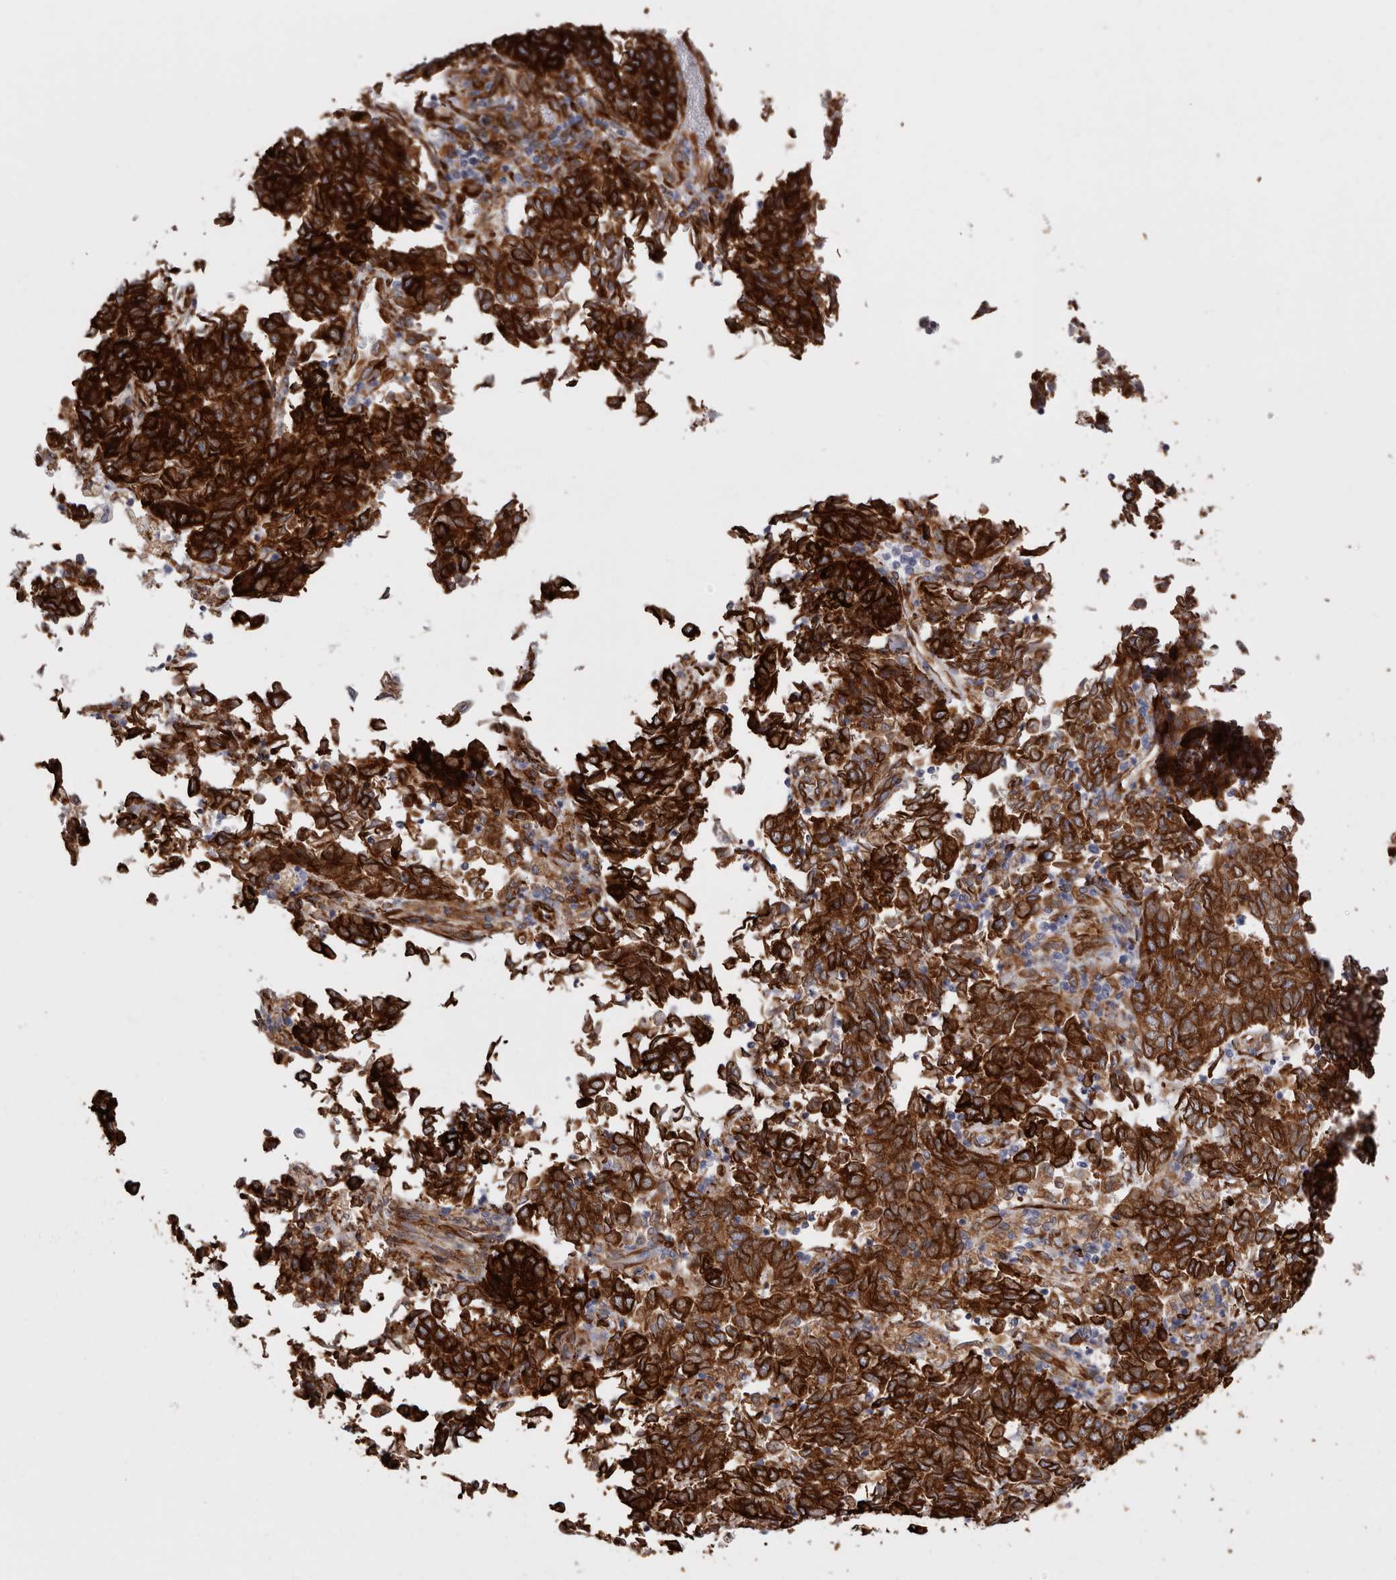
{"staining": {"intensity": "strong", "quantity": ">75%", "location": "cytoplasmic/membranous"}, "tissue": "endometrial cancer", "cell_type": "Tumor cells", "image_type": "cancer", "snomed": [{"axis": "morphology", "description": "Adenocarcinoma, NOS"}, {"axis": "topography", "description": "Endometrium"}], "caption": "A high amount of strong cytoplasmic/membranous staining is present in about >75% of tumor cells in endometrial adenocarcinoma tissue.", "gene": "SEMA3E", "patient": {"sex": "female", "age": 80}}